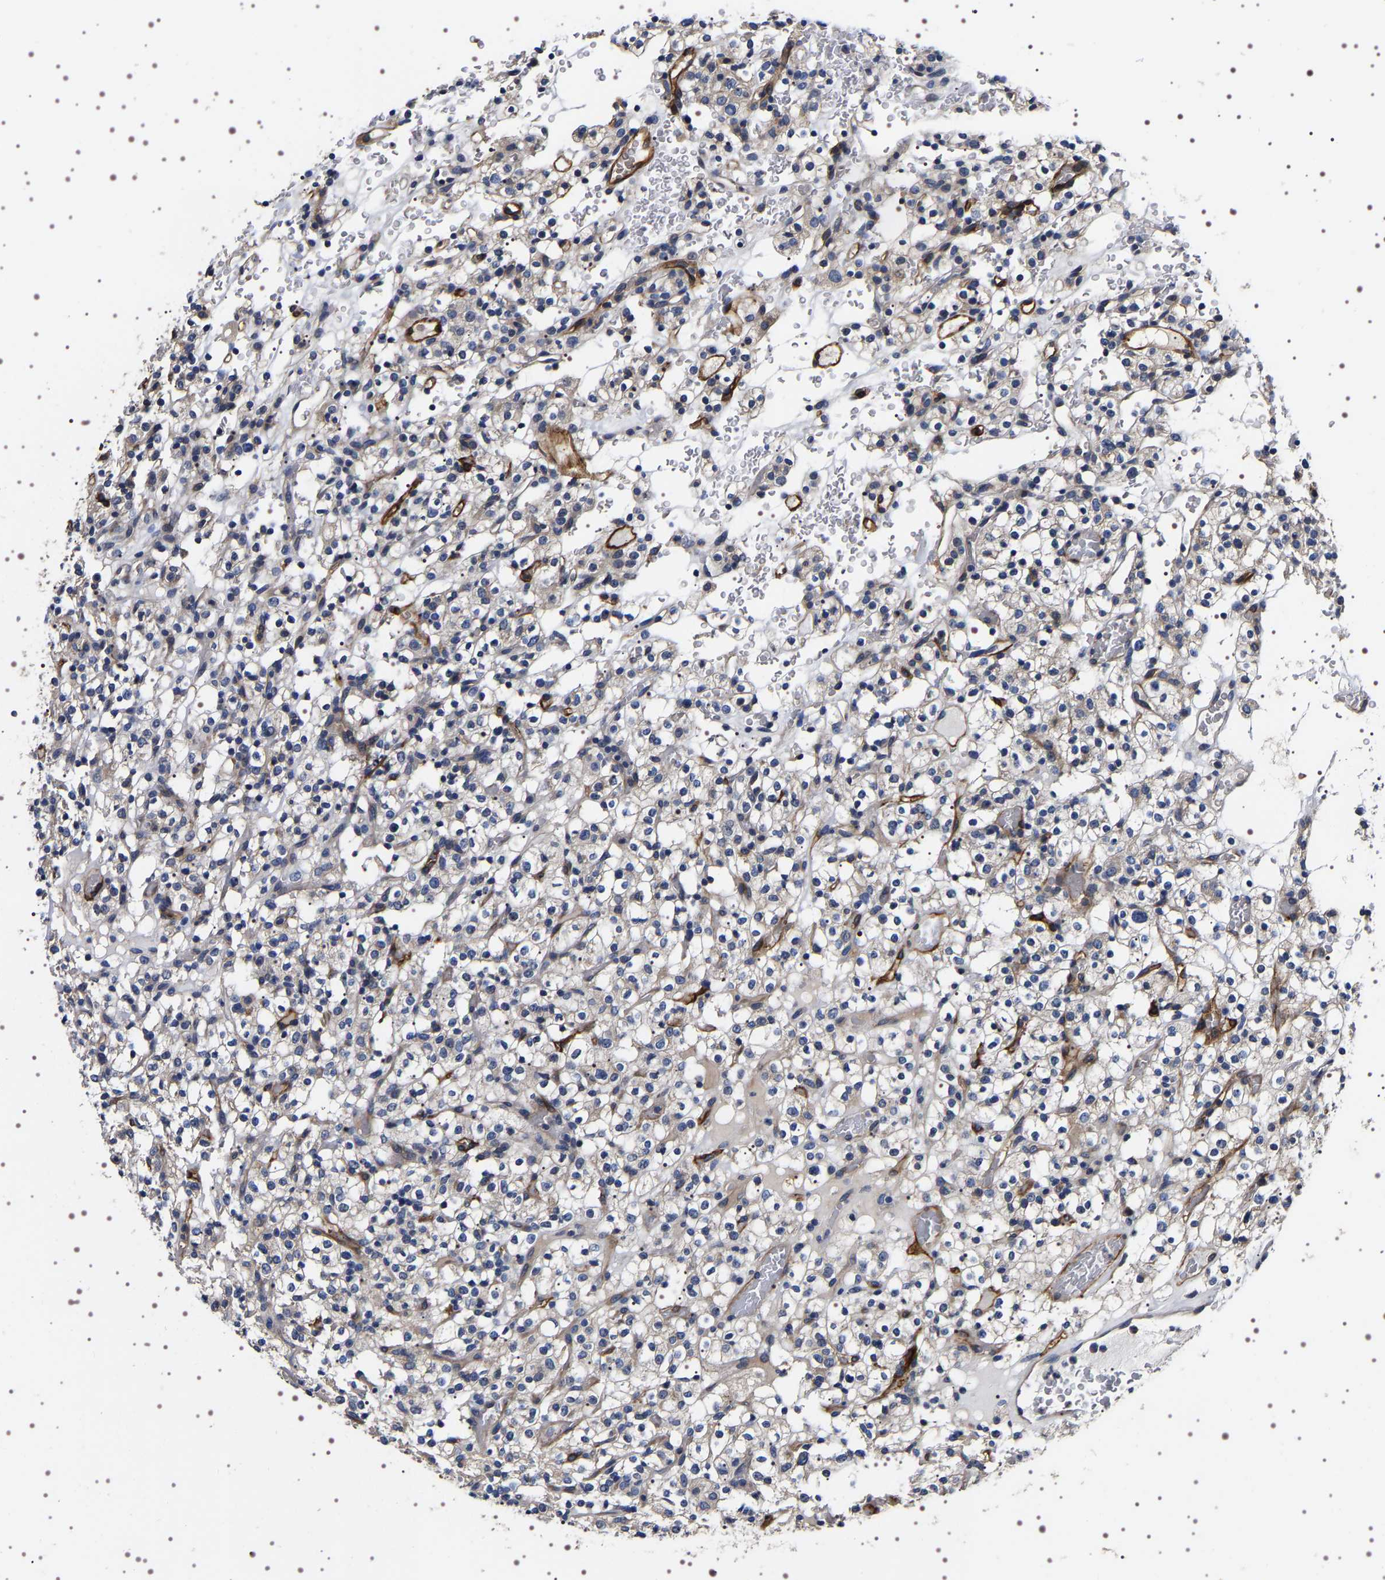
{"staining": {"intensity": "negative", "quantity": "none", "location": "none"}, "tissue": "renal cancer", "cell_type": "Tumor cells", "image_type": "cancer", "snomed": [{"axis": "morphology", "description": "Normal tissue, NOS"}, {"axis": "morphology", "description": "Adenocarcinoma, NOS"}, {"axis": "topography", "description": "Kidney"}], "caption": "High power microscopy photomicrograph of an IHC micrograph of adenocarcinoma (renal), revealing no significant positivity in tumor cells. (DAB (3,3'-diaminobenzidine) immunohistochemistry (IHC) visualized using brightfield microscopy, high magnification).", "gene": "ALPL", "patient": {"sex": "female", "age": 72}}